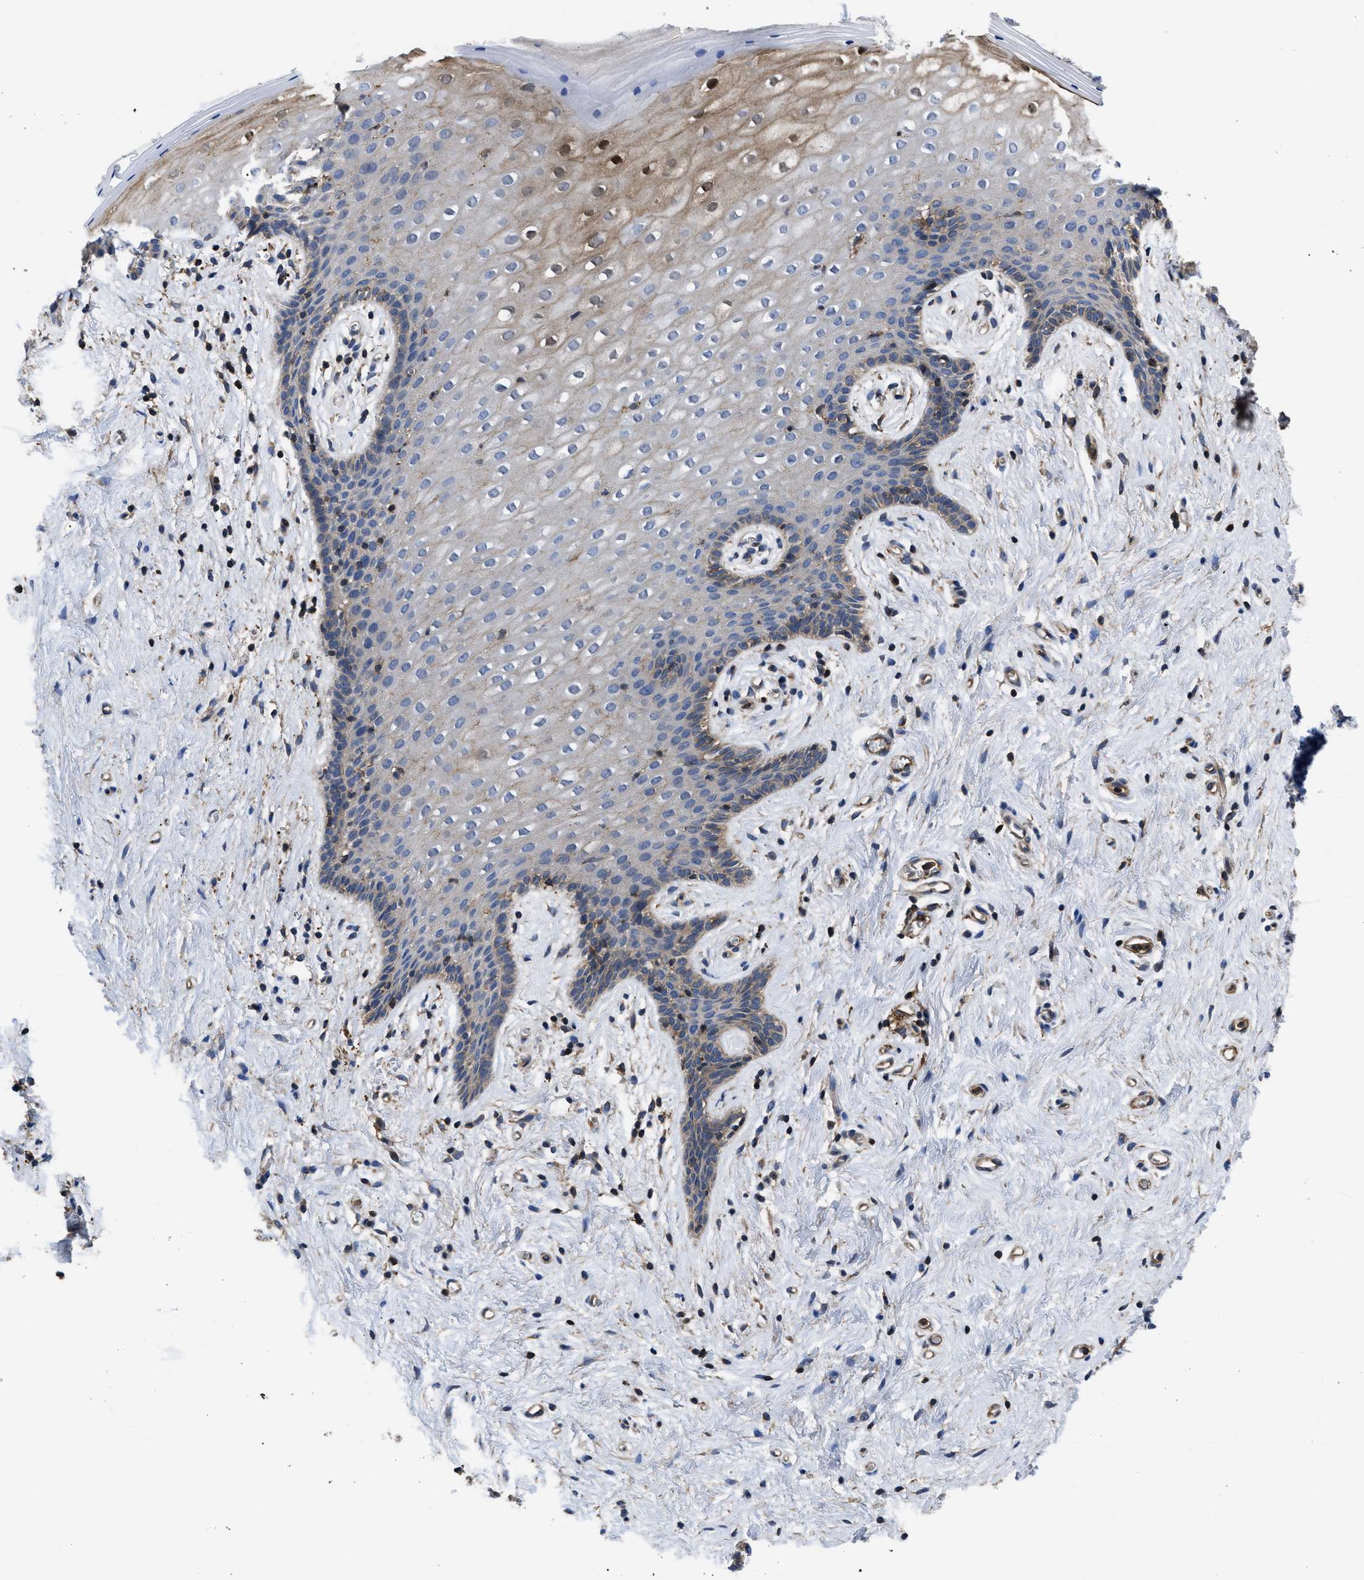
{"staining": {"intensity": "strong", "quantity": "<25%", "location": "cytoplasmic/membranous,nuclear"}, "tissue": "vagina", "cell_type": "Squamous epithelial cells", "image_type": "normal", "snomed": [{"axis": "morphology", "description": "Normal tissue, NOS"}, {"axis": "topography", "description": "Vagina"}], "caption": "Squamous epithelial cells exhibit strong cytoplasmic/membranous,nuclear expression in approximately <25% of cells in unremarkable vagina. Nuclei are stained in blue.", "gene": "SCUBE2", "patient": {"sex": "female", "age": 44}}